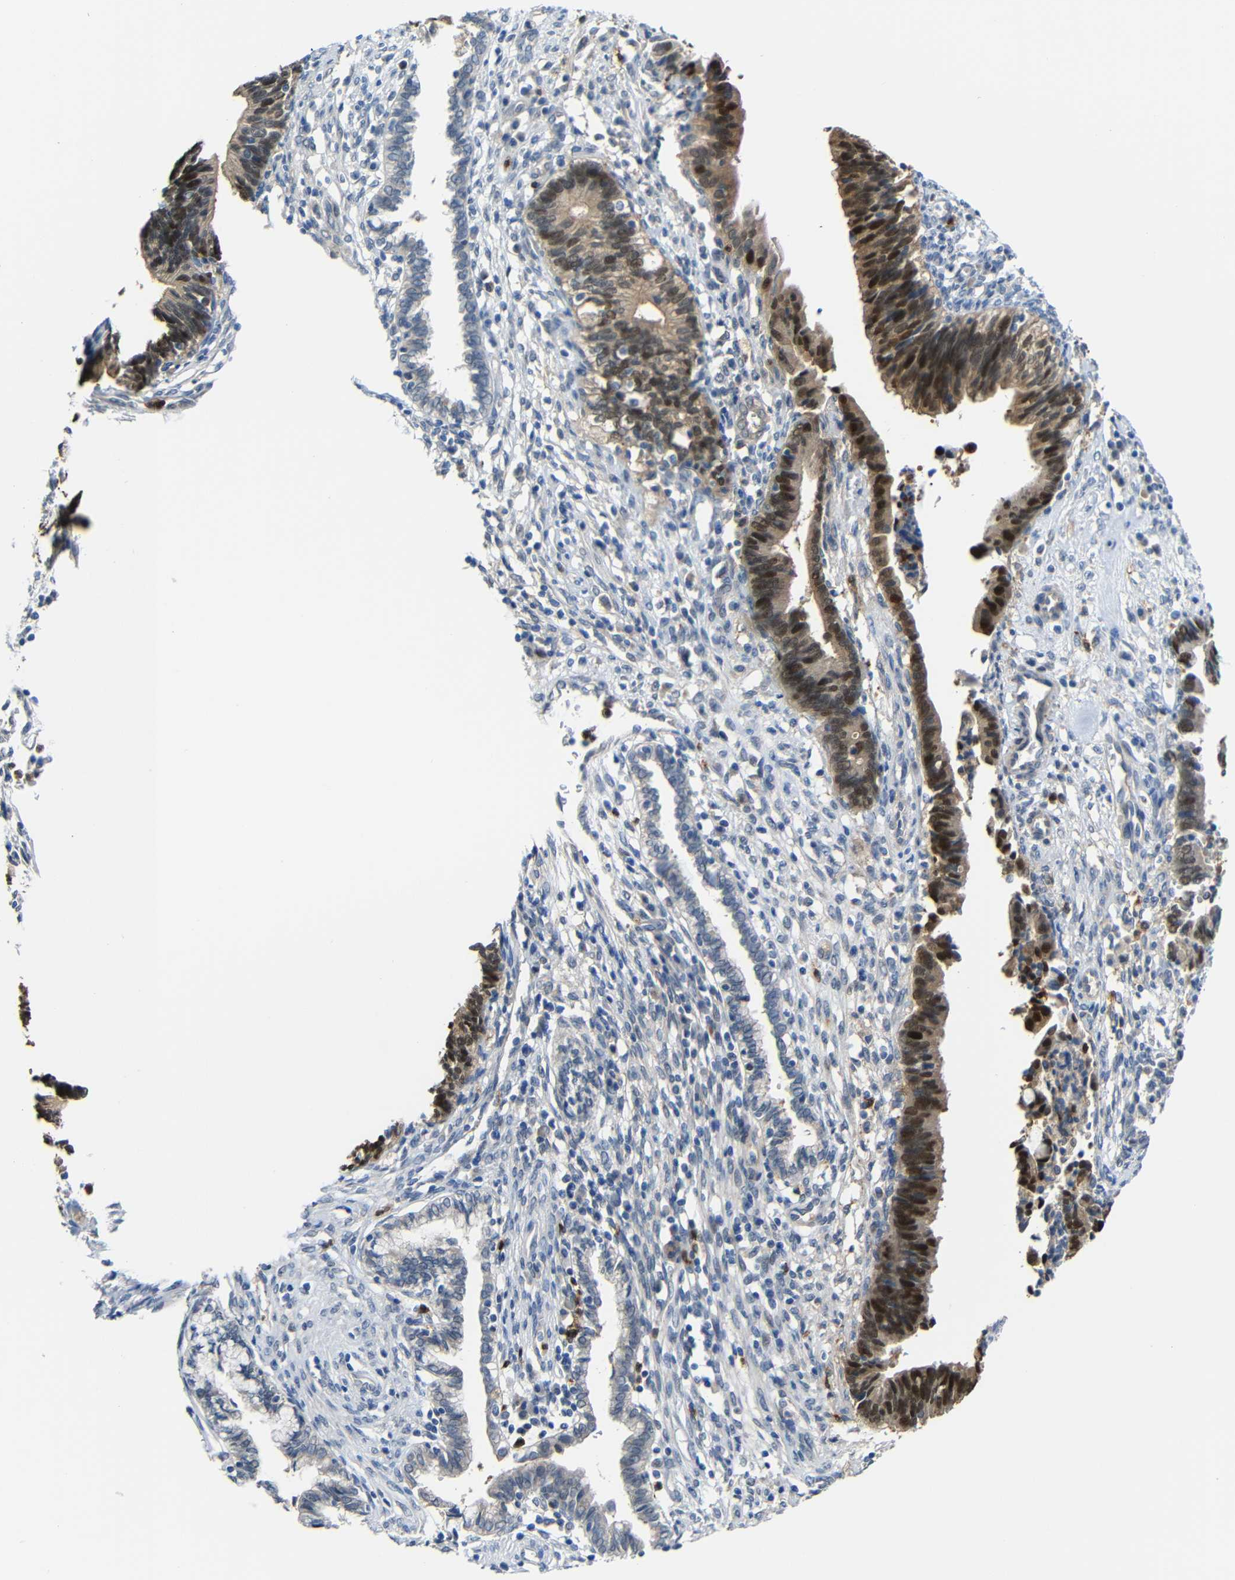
{"staining": {"intensity": "moderate", "quantity": "25%-75%", "location": "cytoplasmic/membranous,nuclear"}, "tissue": "cervical cancer", "cell_type": "Tumor cells", "image_type": "cancer", "snomed": [{"axis": "morphology", "description": "Adenocarcinoma, NOS"}, {"axis": "topography", "description": "Cervix"}], "caption": "Immunohistochemical staining of human cervical cancer (adenocarcinoma) exhibits medium levels of moderate cytoplasmic/membranous and nuclear staining in about 25%-75% of tumor cells.", "gene": "STBD1", "patient": {"sex": "female", "age": 44}}